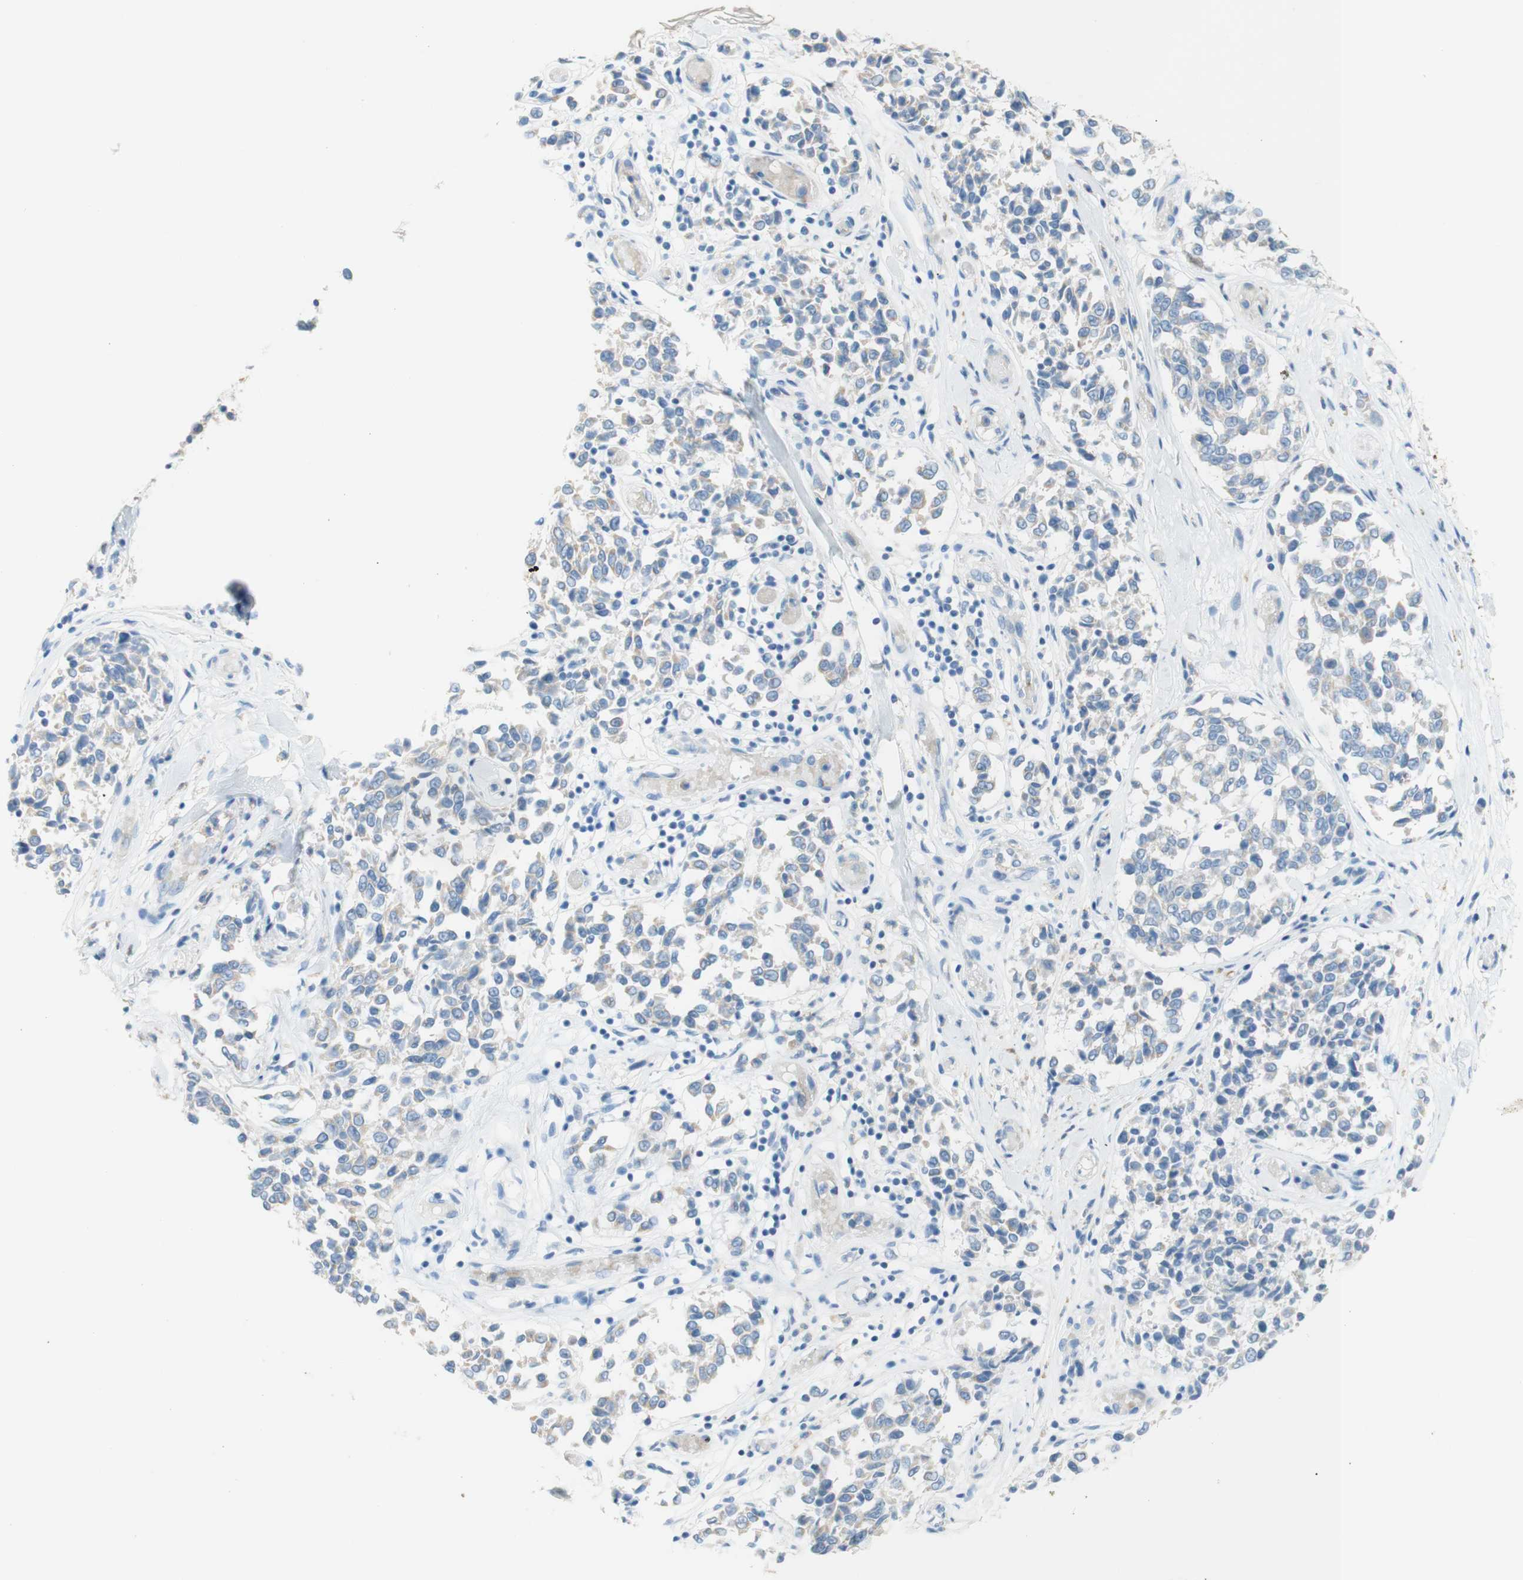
{"staining": {"intensity": "weak", "quantity": "<25%", "location": "cytoplasmic/membranous"}, "tissue": "melanoma", "cell_type": "Tumor cells", "image_type": "cancer", "snomed": [{"axis": "morphology", "description": "Malignant melanoma, NOS"}, {"axis": "topography", "description": "Skin"}], "caption": "Immunohistochemistry image of neoplastic tissue: human melanoma stained with DAB (3,3'-diaminobenzidine) reveals no significant protein staining in tumor cells. (Brightfield microscopy of DAB (3,3'-diaminobenzidine) immunohistochemistry at high magnification).", "gene": "CEACAM1", "patient": {"sex": "female", "age": 64}}